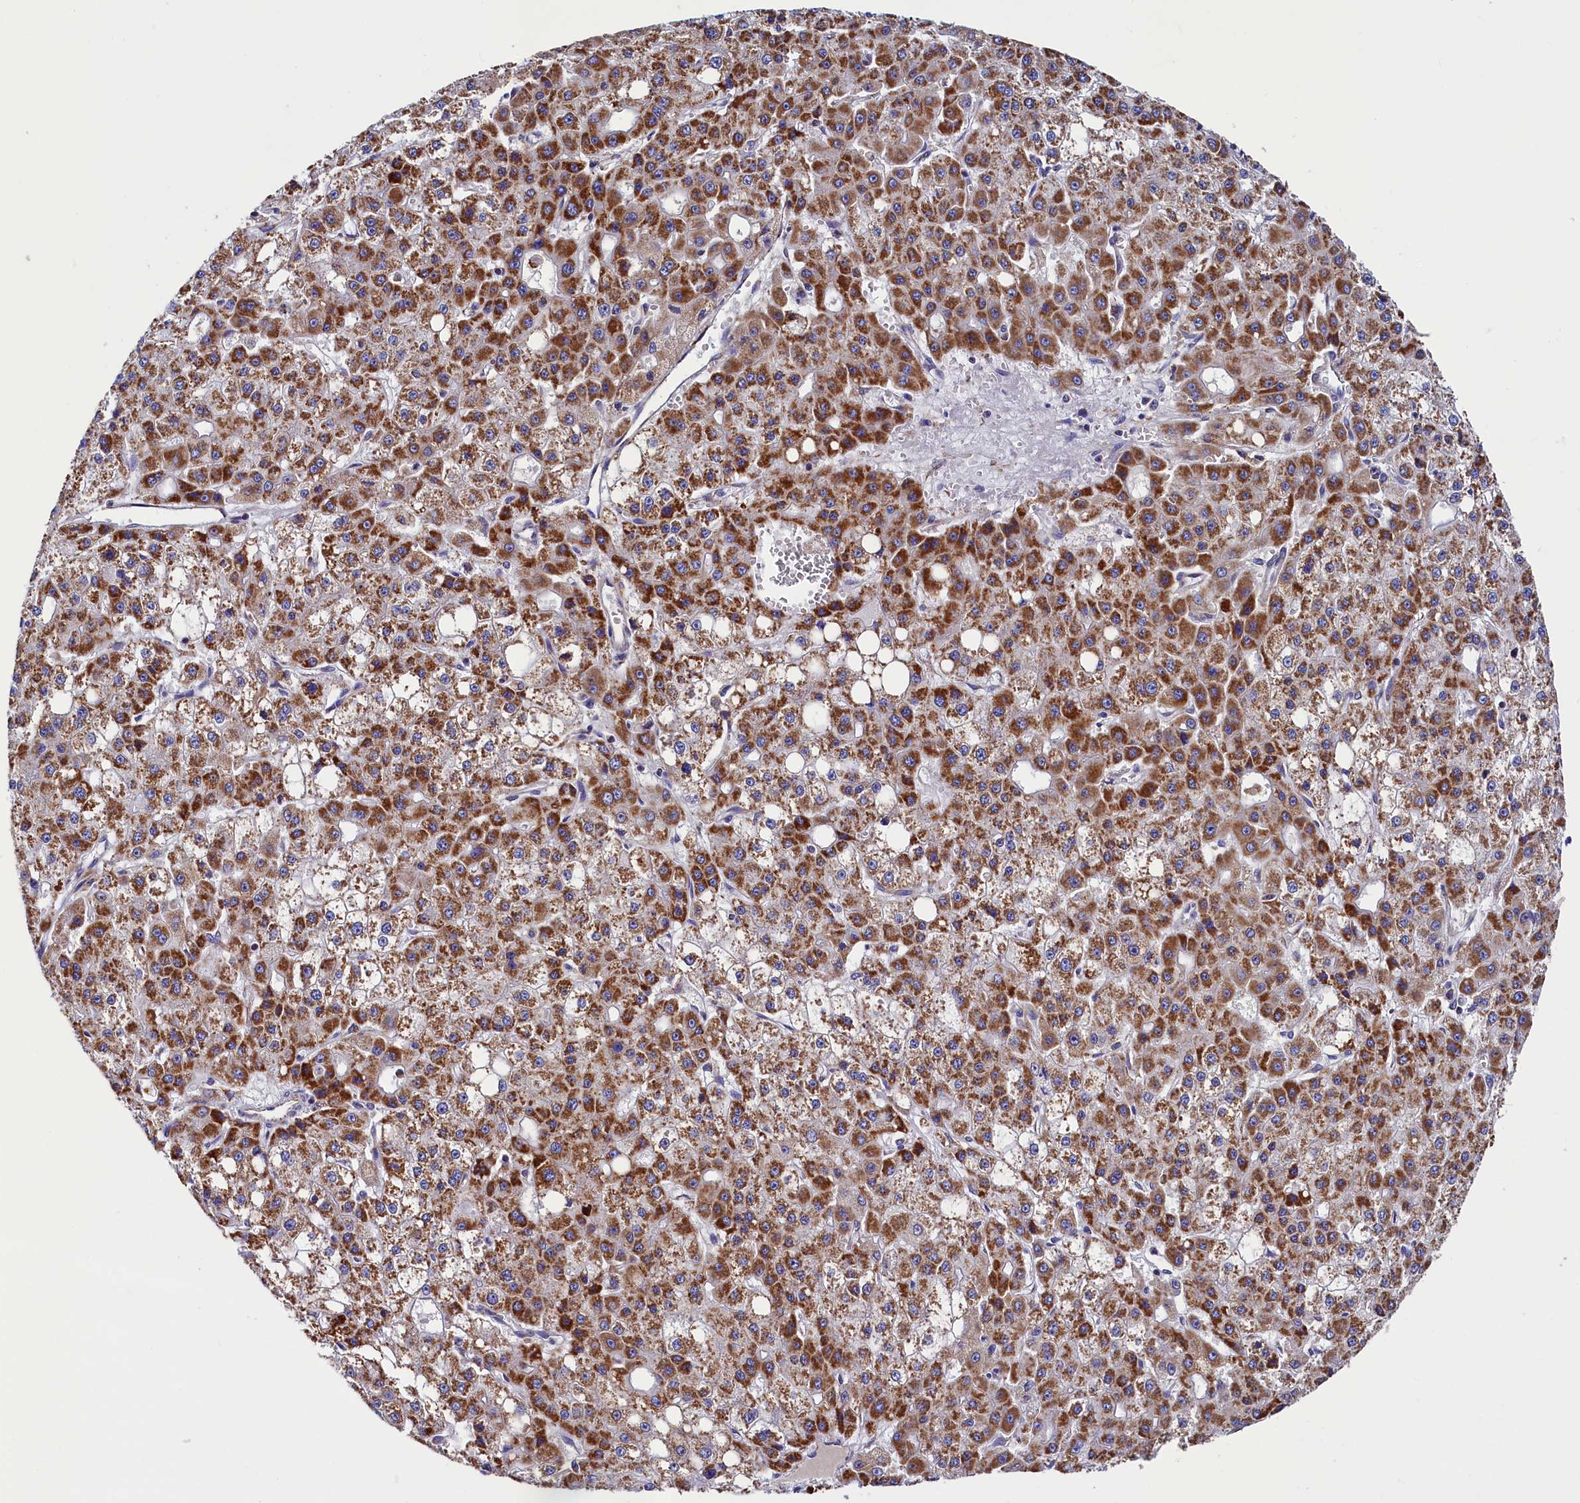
{"staining": {"intensity": "strong", "quantity": ">75%", "location": "cytoplasmic/membranous"}, "tissue": "liver cancer", "cell_type": "Tumor cells", "image_type": "cancer", "snomed": [{"axis": "morphology", "description": "Carcinoma, Hepatocellular, NOS"}, {"axis": "topography", "description": "Liver"}], "caption": "Liver hepatocellular carcinoma tissue exhibits strong cytoplasmic/membranous positivity in approximately >75% of tumor cells, visualized by immunohistochemistry.", "gene": "SLC39A3", "patient": {"sex": "male", "age": 47}}